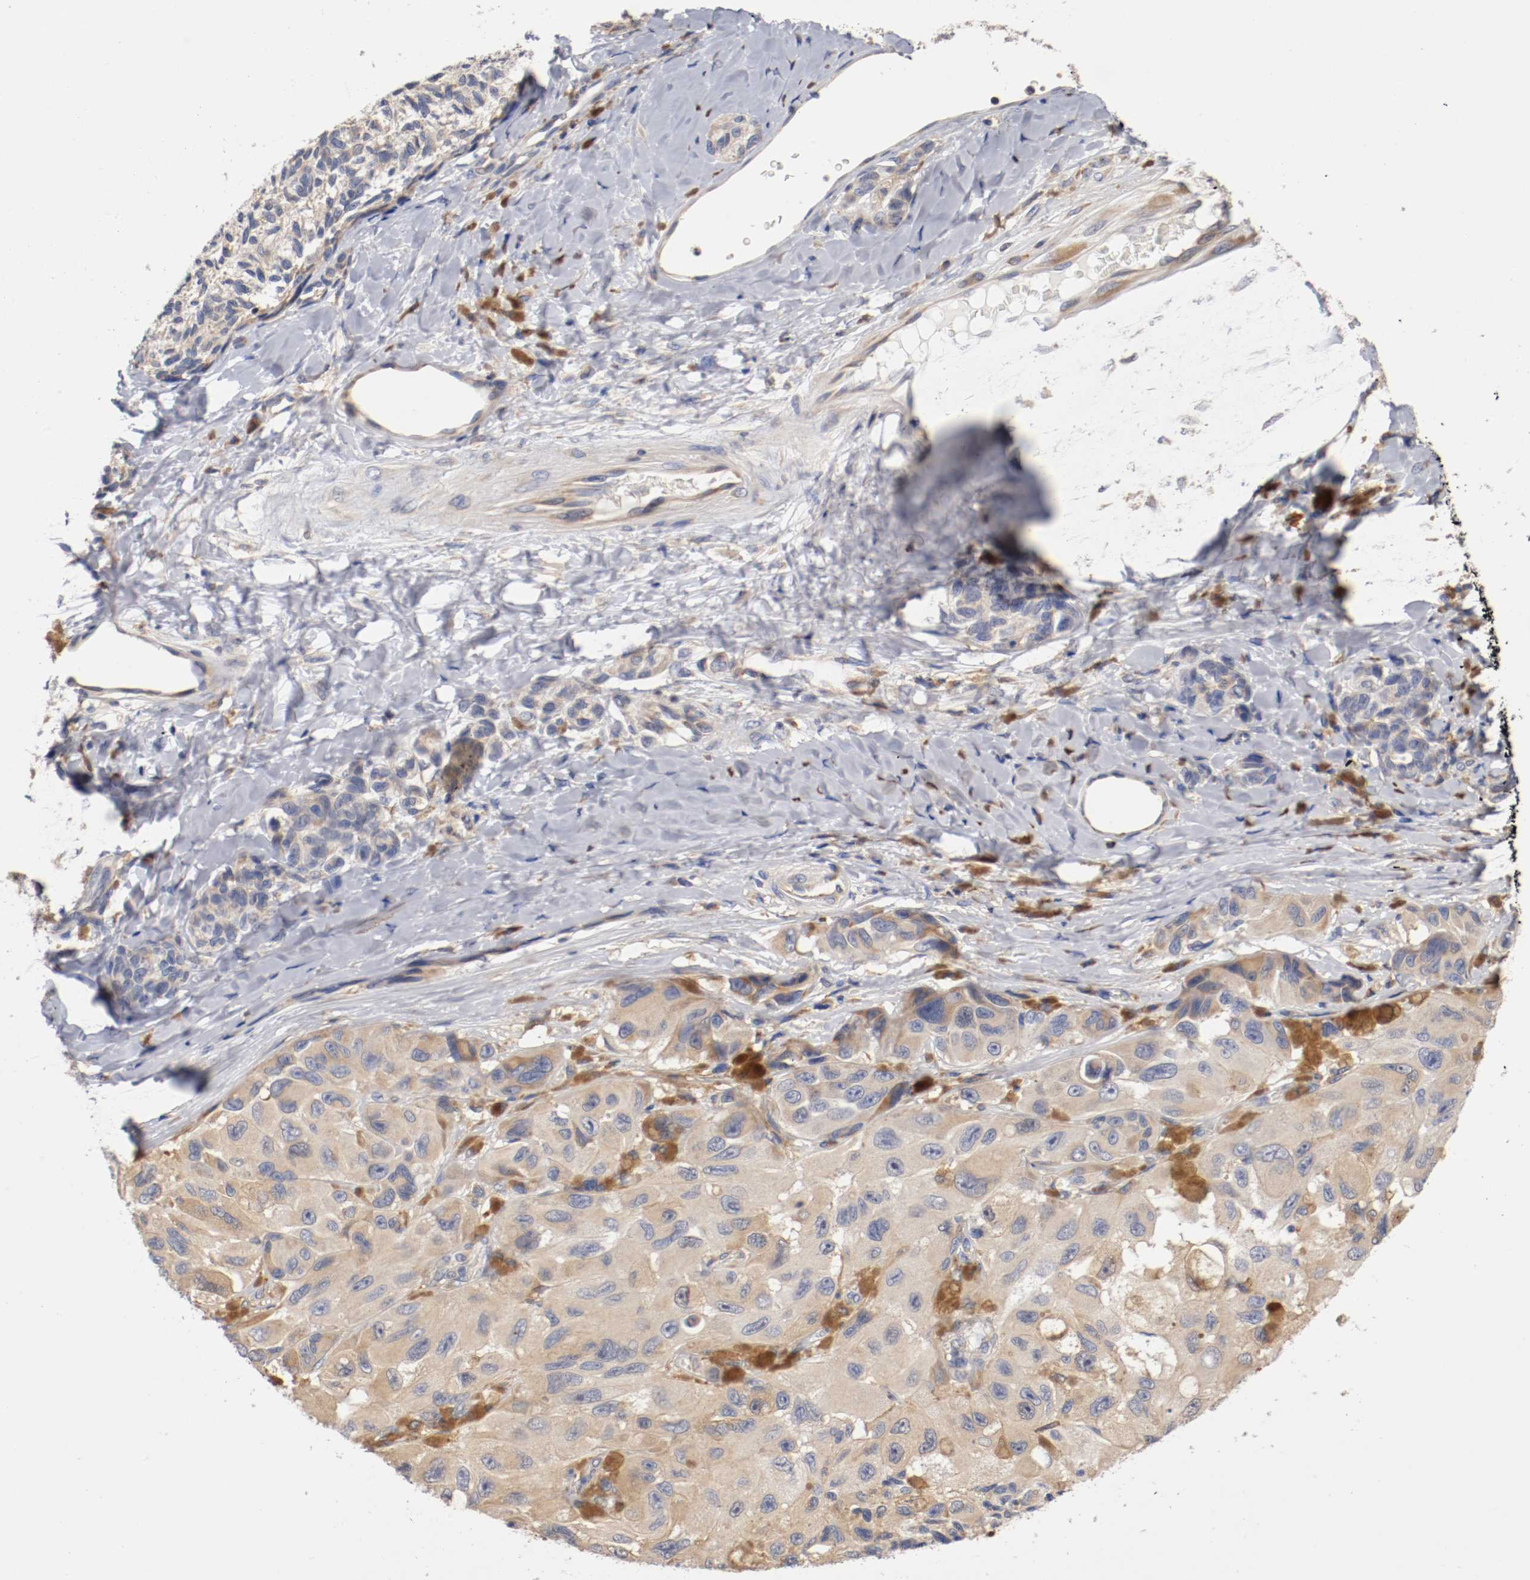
{"staining": {"intensity": "moderate", "quantity": ">75%", "location": "cytoplasmic/membranous"}, "tissue": "melanoma", "cell_type": "Tumor cells", "image_type": "cancer", "snomed": [{"axis": "morphology", "description": "Malignant melanoma, NOS"}, {"axis": "topography", "description": "Skin"}], "caption": "Protein staining displays moderate cytoplasmic/membranous expression in approximately >75% of tumor cells in malignant melanoma.", "gene": "TNFSF13", "patient": {"sex": "female", "age": 73}}